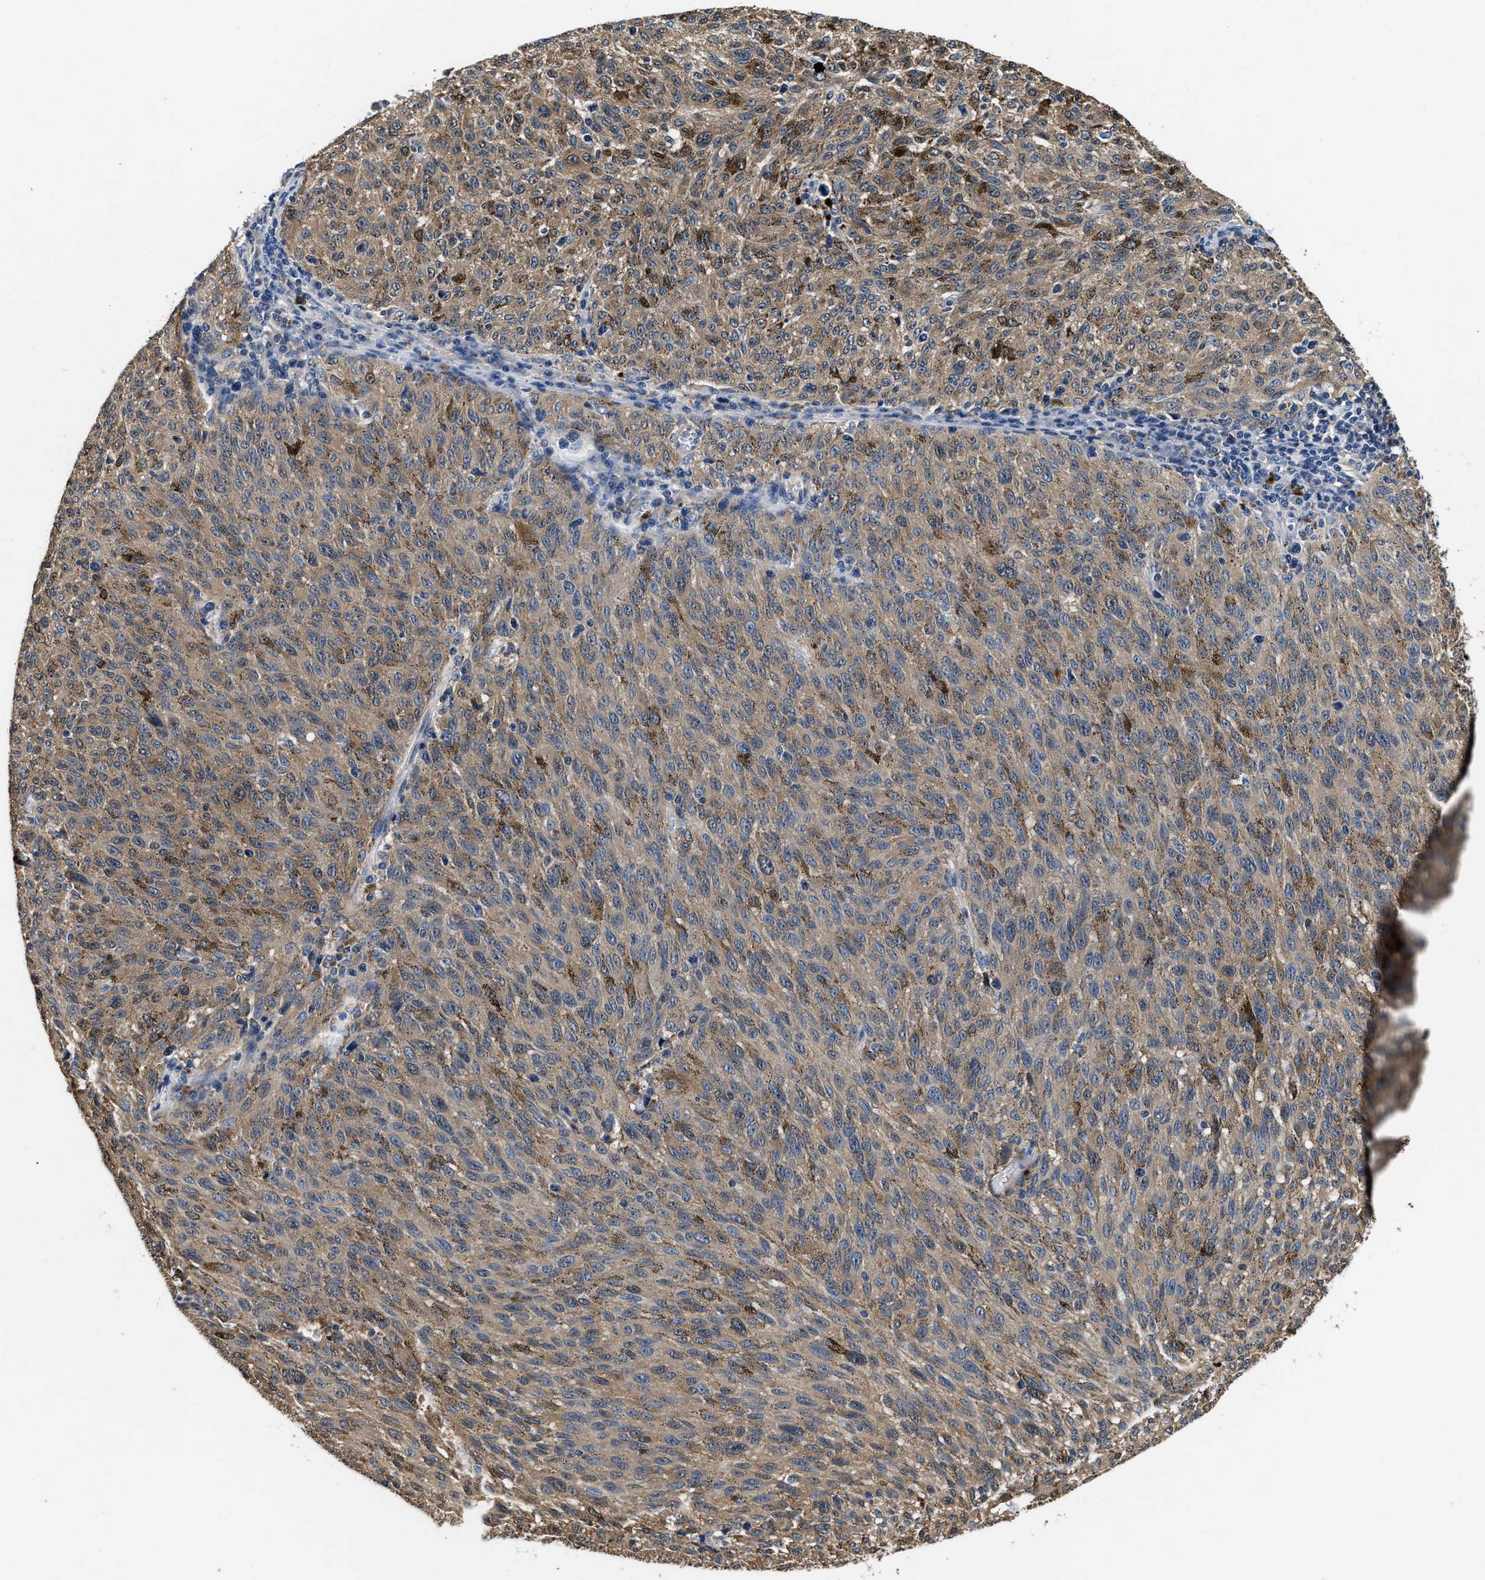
{"staining": {"intensity": "moderate", "quantity": ">75%", "location": "cytoplasmic/membranous"}, "tissue": "melanoma", "cell_type": "Tumor cells", "image_type": "cancer", "snomed": [{"axis": "morphology", "description": "Malignant melanoma, NOS"}, {"axis": "topography", "description": "Skin"}], "caption": "A medium amount of moderate cytoplasmic/membranous expression is present in about >75% of tumor cells in melanoma tissue. (brown staining indicates protein expression, while blue staining denotes nuclei).", "gene": "ANKIB1", "patient": {"sex": "female", "age": 72}}